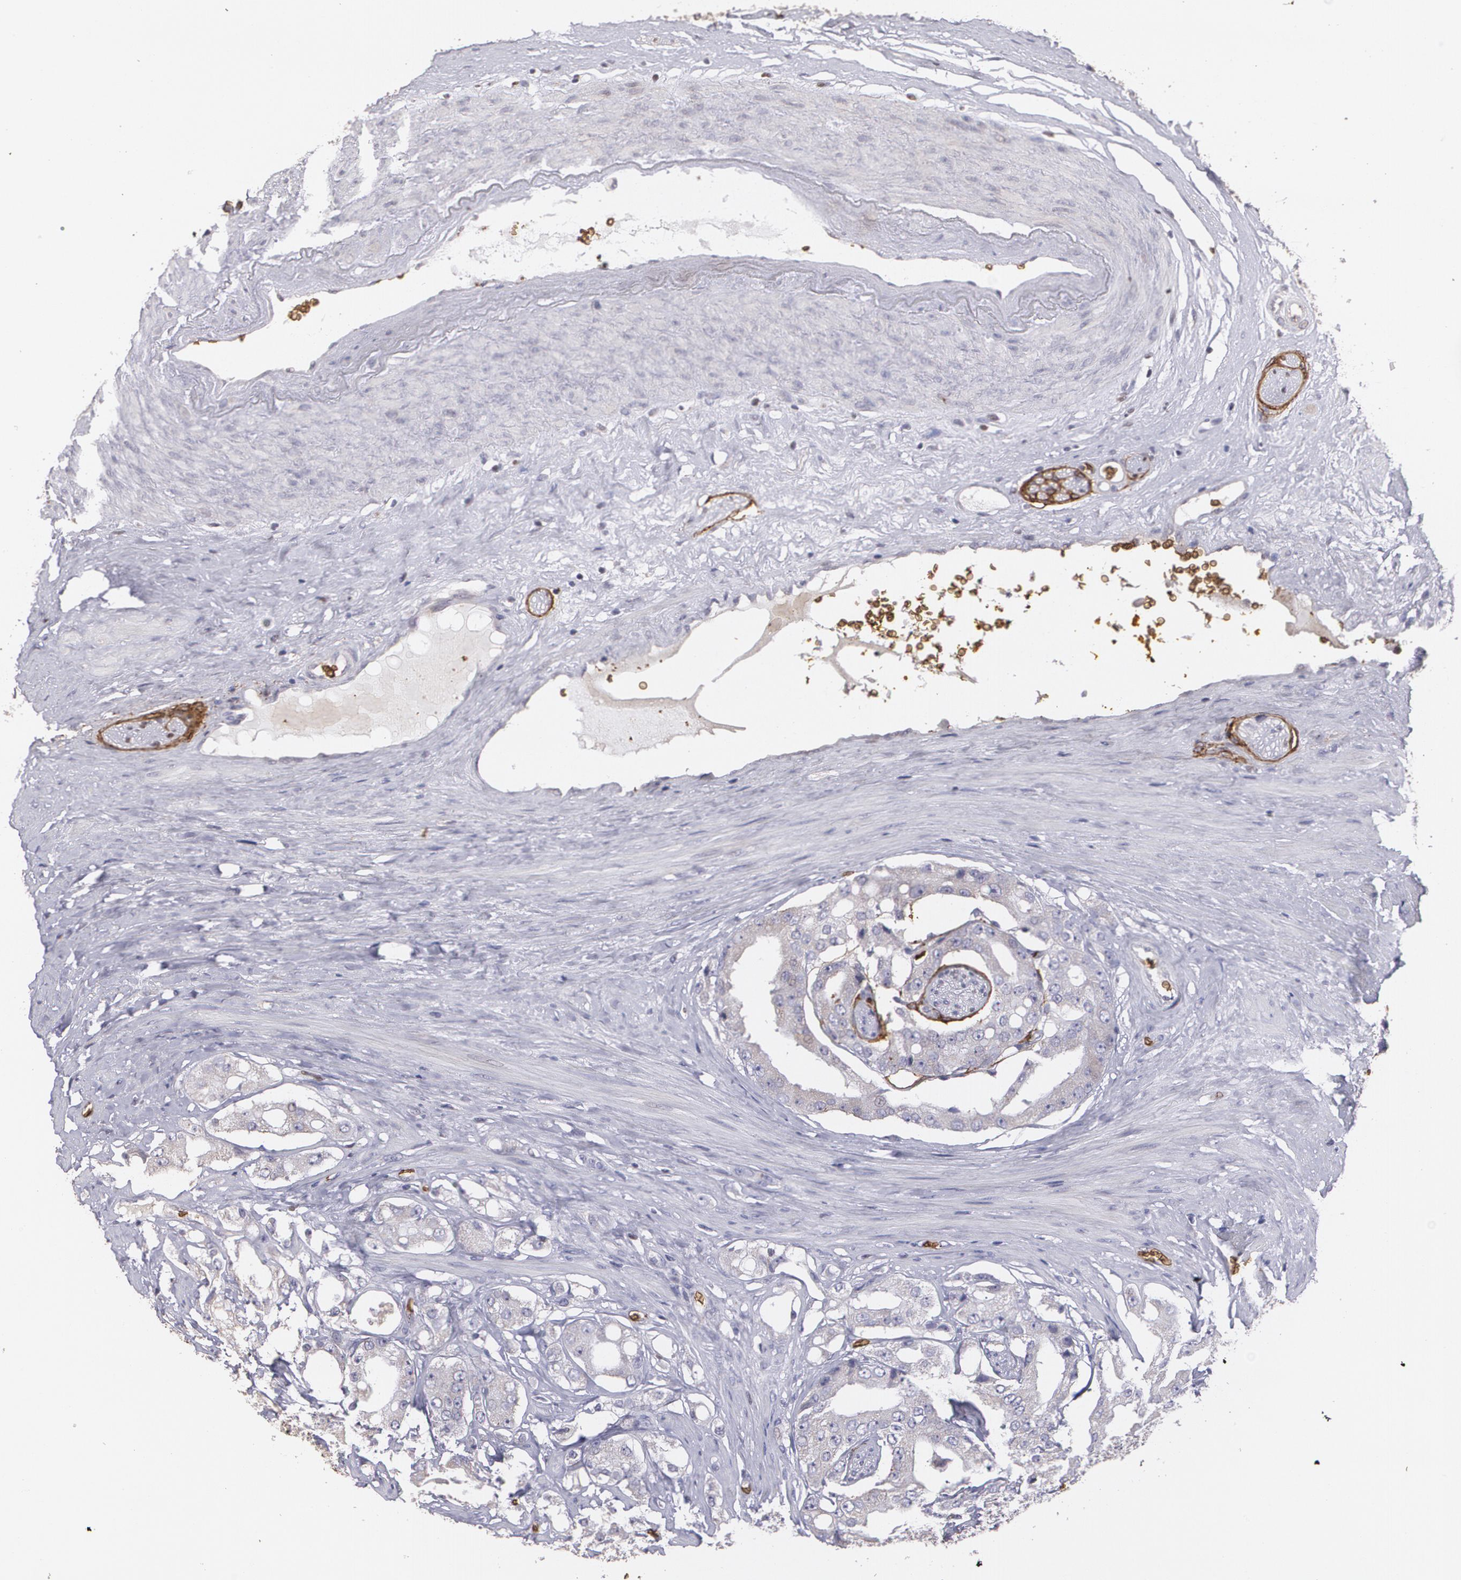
{"staining": {"intensity": "weak", "quantity": "25%-75%", "location": "cytoplasmic/membranous"}, "tissue": "prostate cancer", "cell_type": "Tumor cells", "image_type": "cancer", "snomed": [{"axis": "morphology", "description": "Adenocarcinoma, High grade"}, {"axis": "topography", "description": "Prostate"}], "caption": "Human adenocarcinoma (high-grade) (prostate) stained with a brown dye reveals weak cytoplasmic/membranous positive positivity in about 25%-75% of tumor cells.", "gene": "SLC2A1", "patient": {"sex": "male", "age": 68}}